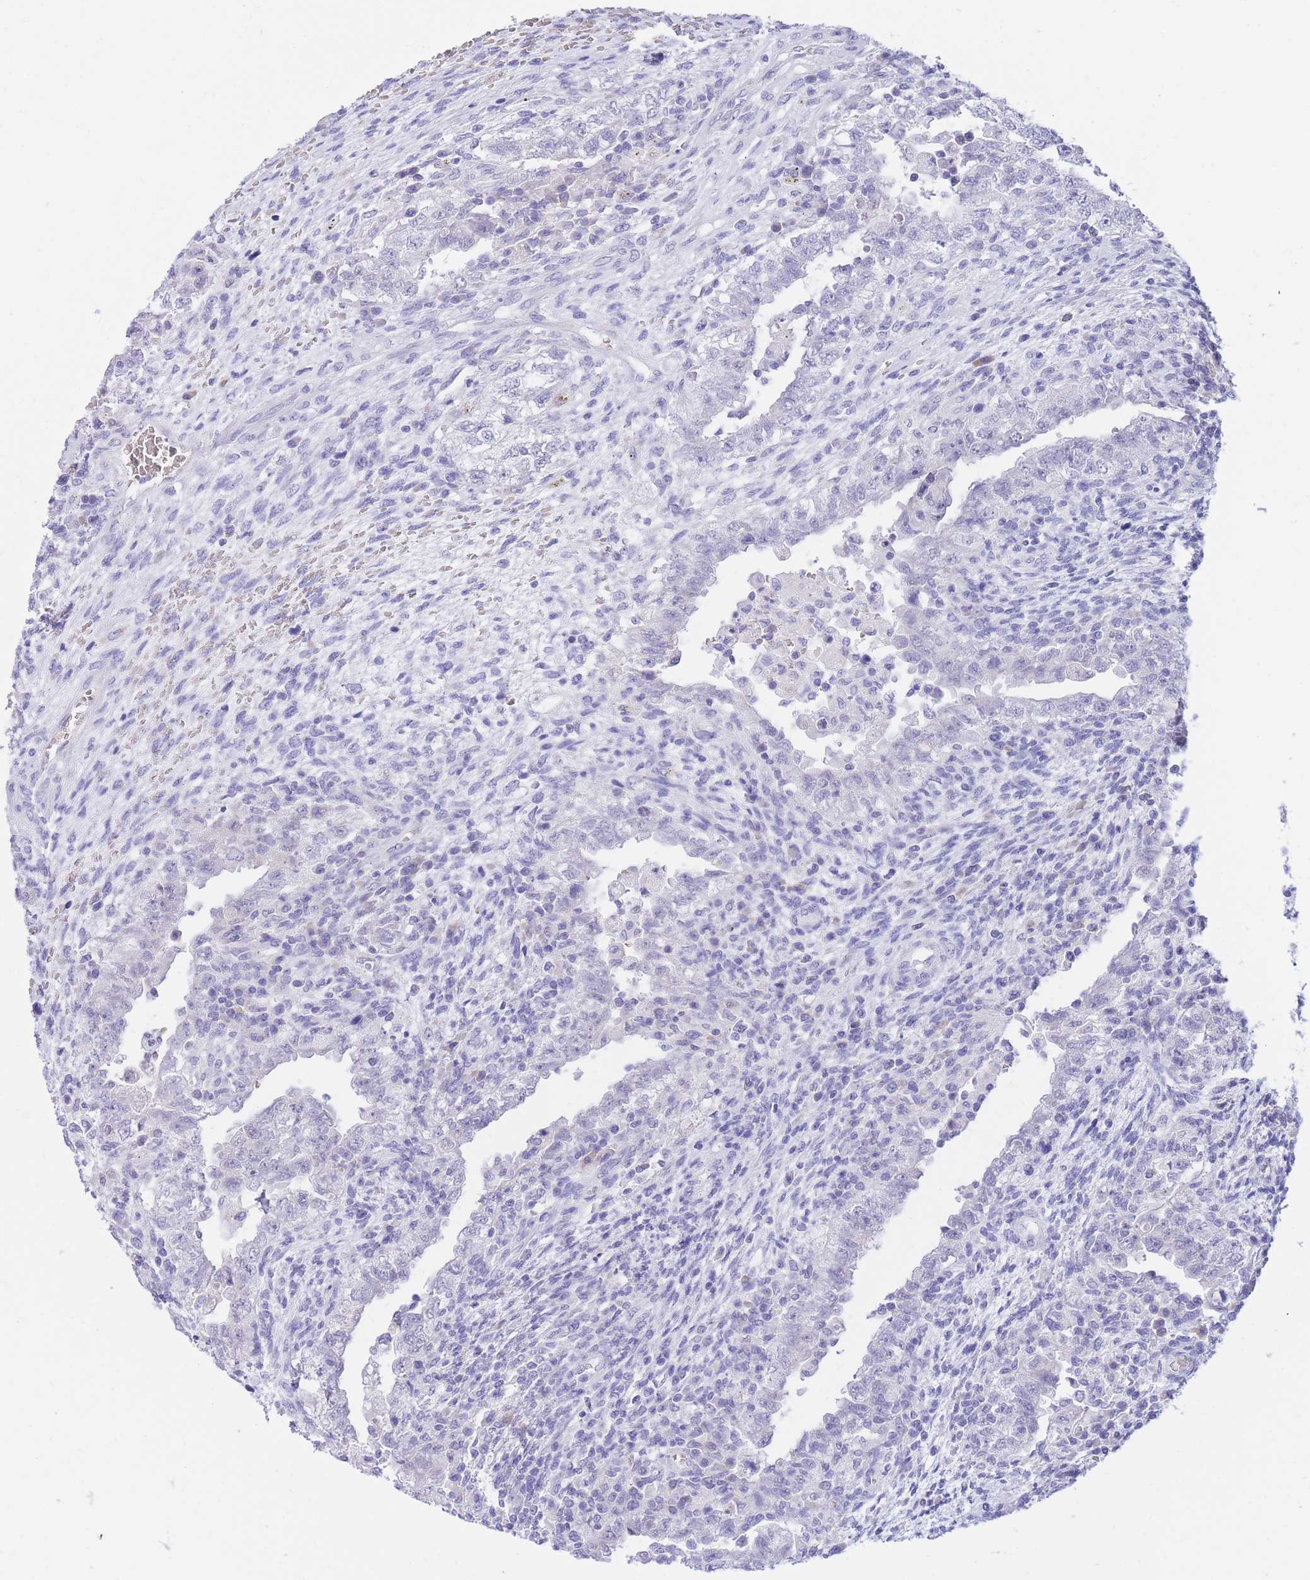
{"staining": {"intensity": "negative", "quantity": "none", "location": "none"}, "tissue": "testis cancer", "cell_type": "Tumor cells", "image_type": "cancer", "snomed": [{"axis": "morphology", "description": "Carcinoma, Embryonal, NOS"}, {"axis": "topography", "description": "Testis"}], "caption": "Protein analysis of testis embryonal carcinoma demonstrates no significant expression in tumor cells.", "gene": "SSUH2", "patient": {"sex": "male", "age": 26}}